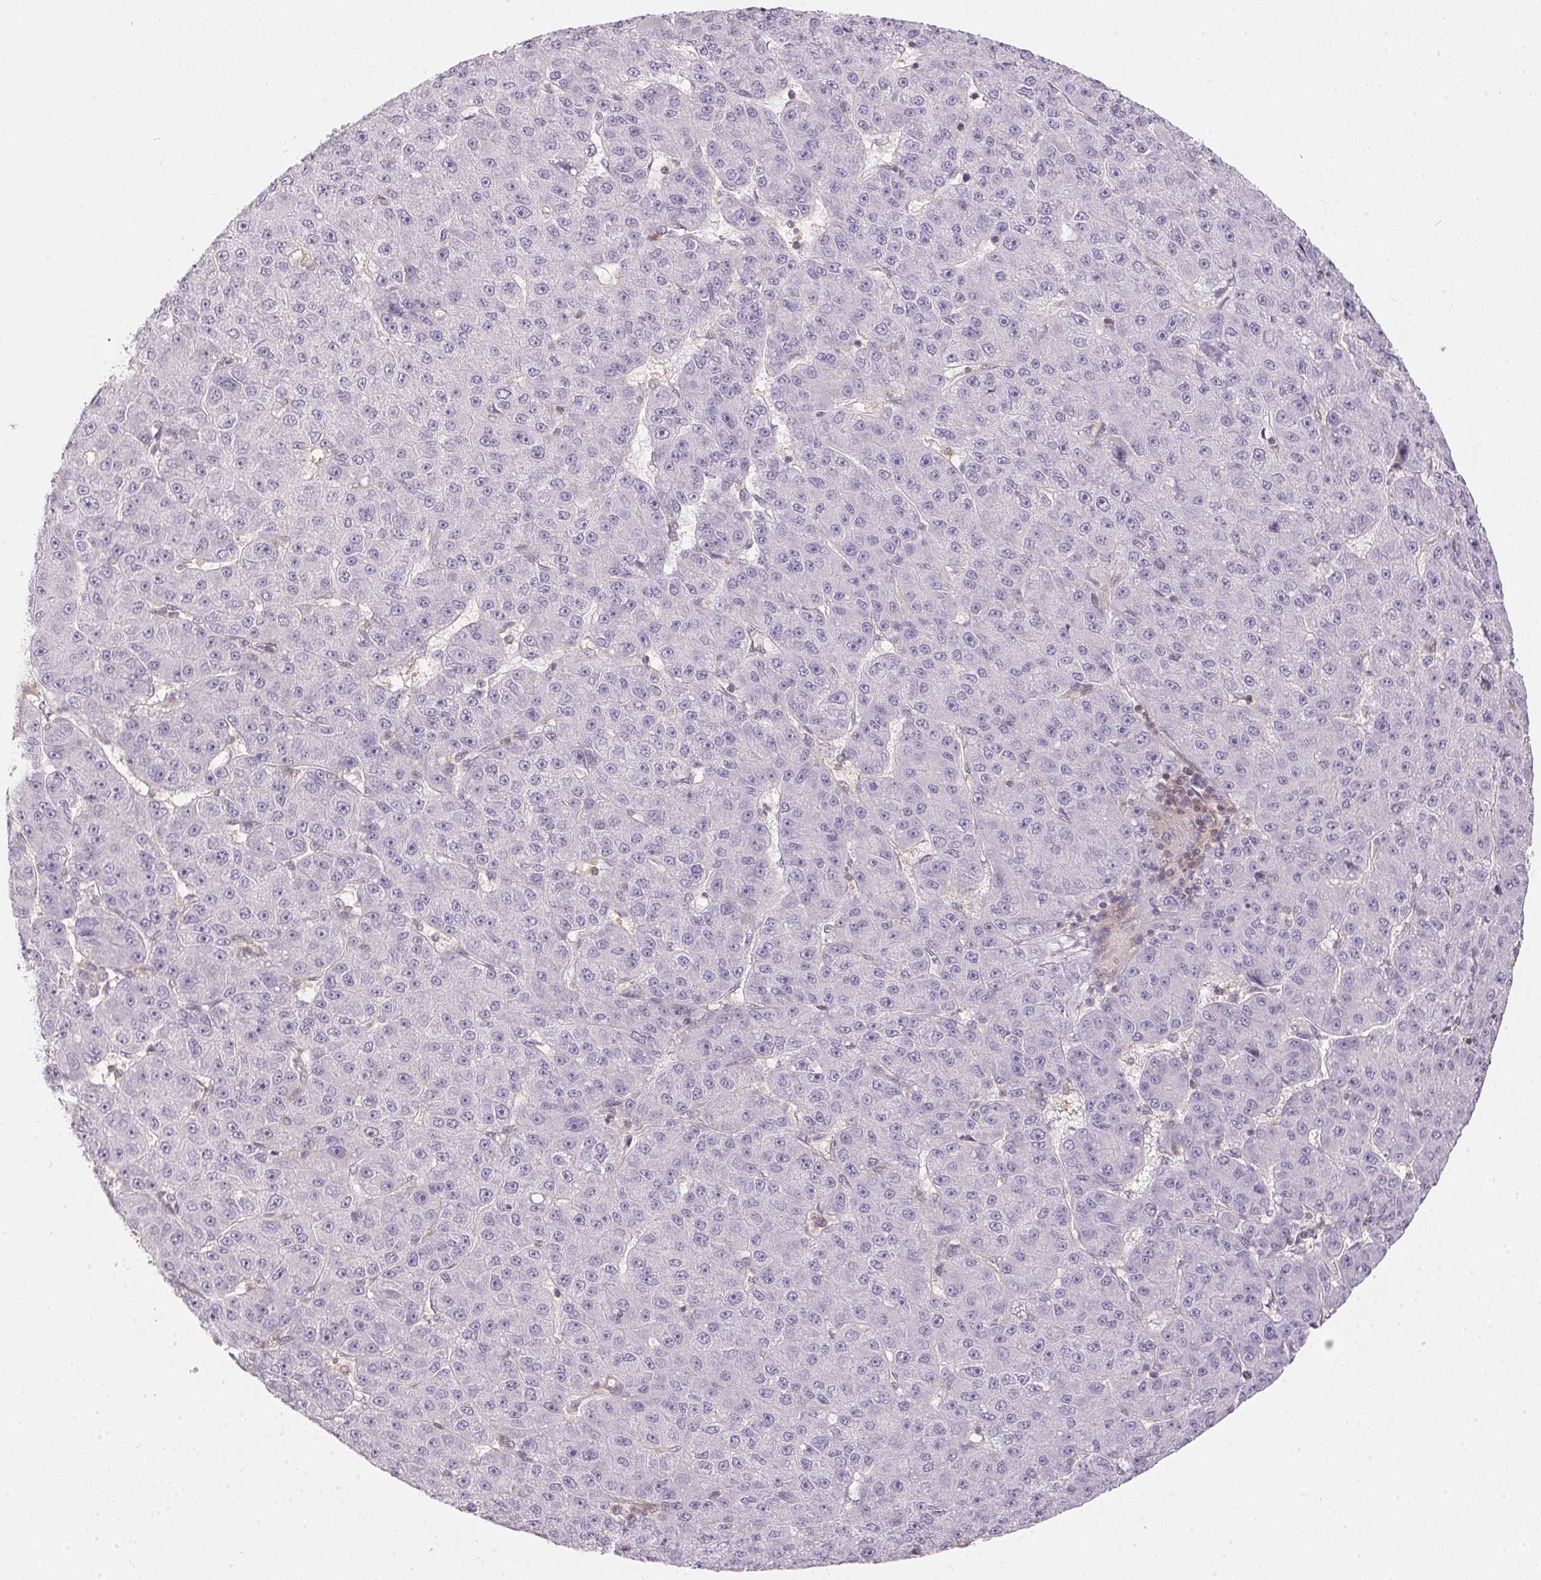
{"staining": {"intensity": "negative", "quantity": "none", "location": "none"}, "tissue": "liver cancer", "cell_type": "Tumor cells", "image_type": "cancer", "snomed": [{"axis": "morphology", "description": "Carcinoma, Hepatocellular, NOS"}, {"axis": "topography", "description": "Liver"}], "caption": "Liver cancer (hepatocellular carcinoma) was stained to show a protein in brown. There is no significant positivity in tumor cells.", "gene": "BLMH", "patient": {"sex": "male", "age": 67}}